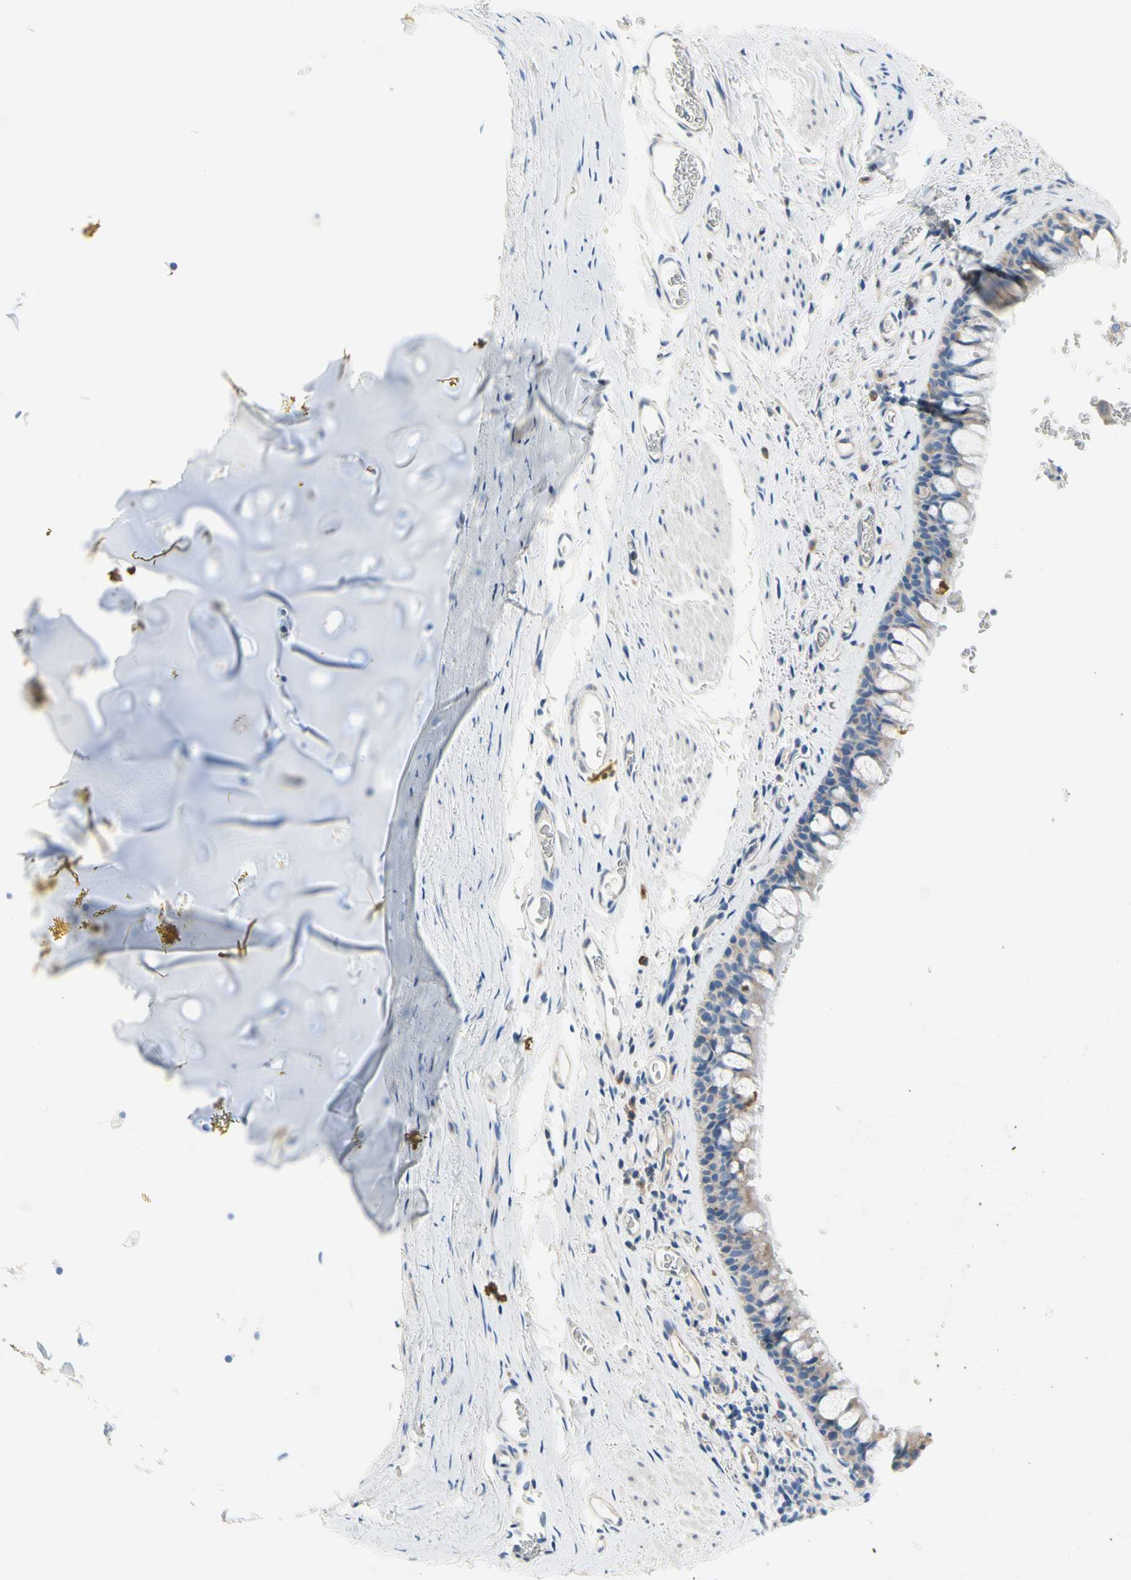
{"staining": {"intensity": "negative", "quantity": "none", "location": "none"}, "tissue": "bronchus", "cell_type": "Respiratory epithelial cells", "image_type": "normal", "snomed": [{"axis": "morphology", "description": "Normal tissue, NOS"}, {"axis": "morphology", "description": "Malignant melanoma, Metastatic site"}, {"axis": "topography", "description": "Bronchus"}, {"axis": "topography", "description": "Lung"}], "caption": "A high-resolution micrograph shows immunohistochemistry (IHC) staining of unremarkable bronchus, which reveals no significant expression in respiratory epithelial cells. Brightfield microscopy of IHC stained with DAB (brown) and hematoxylin (blue), captured at high magnification.", "gene": "STXBP1", "patient": {"sex": "male", "age": 64}}